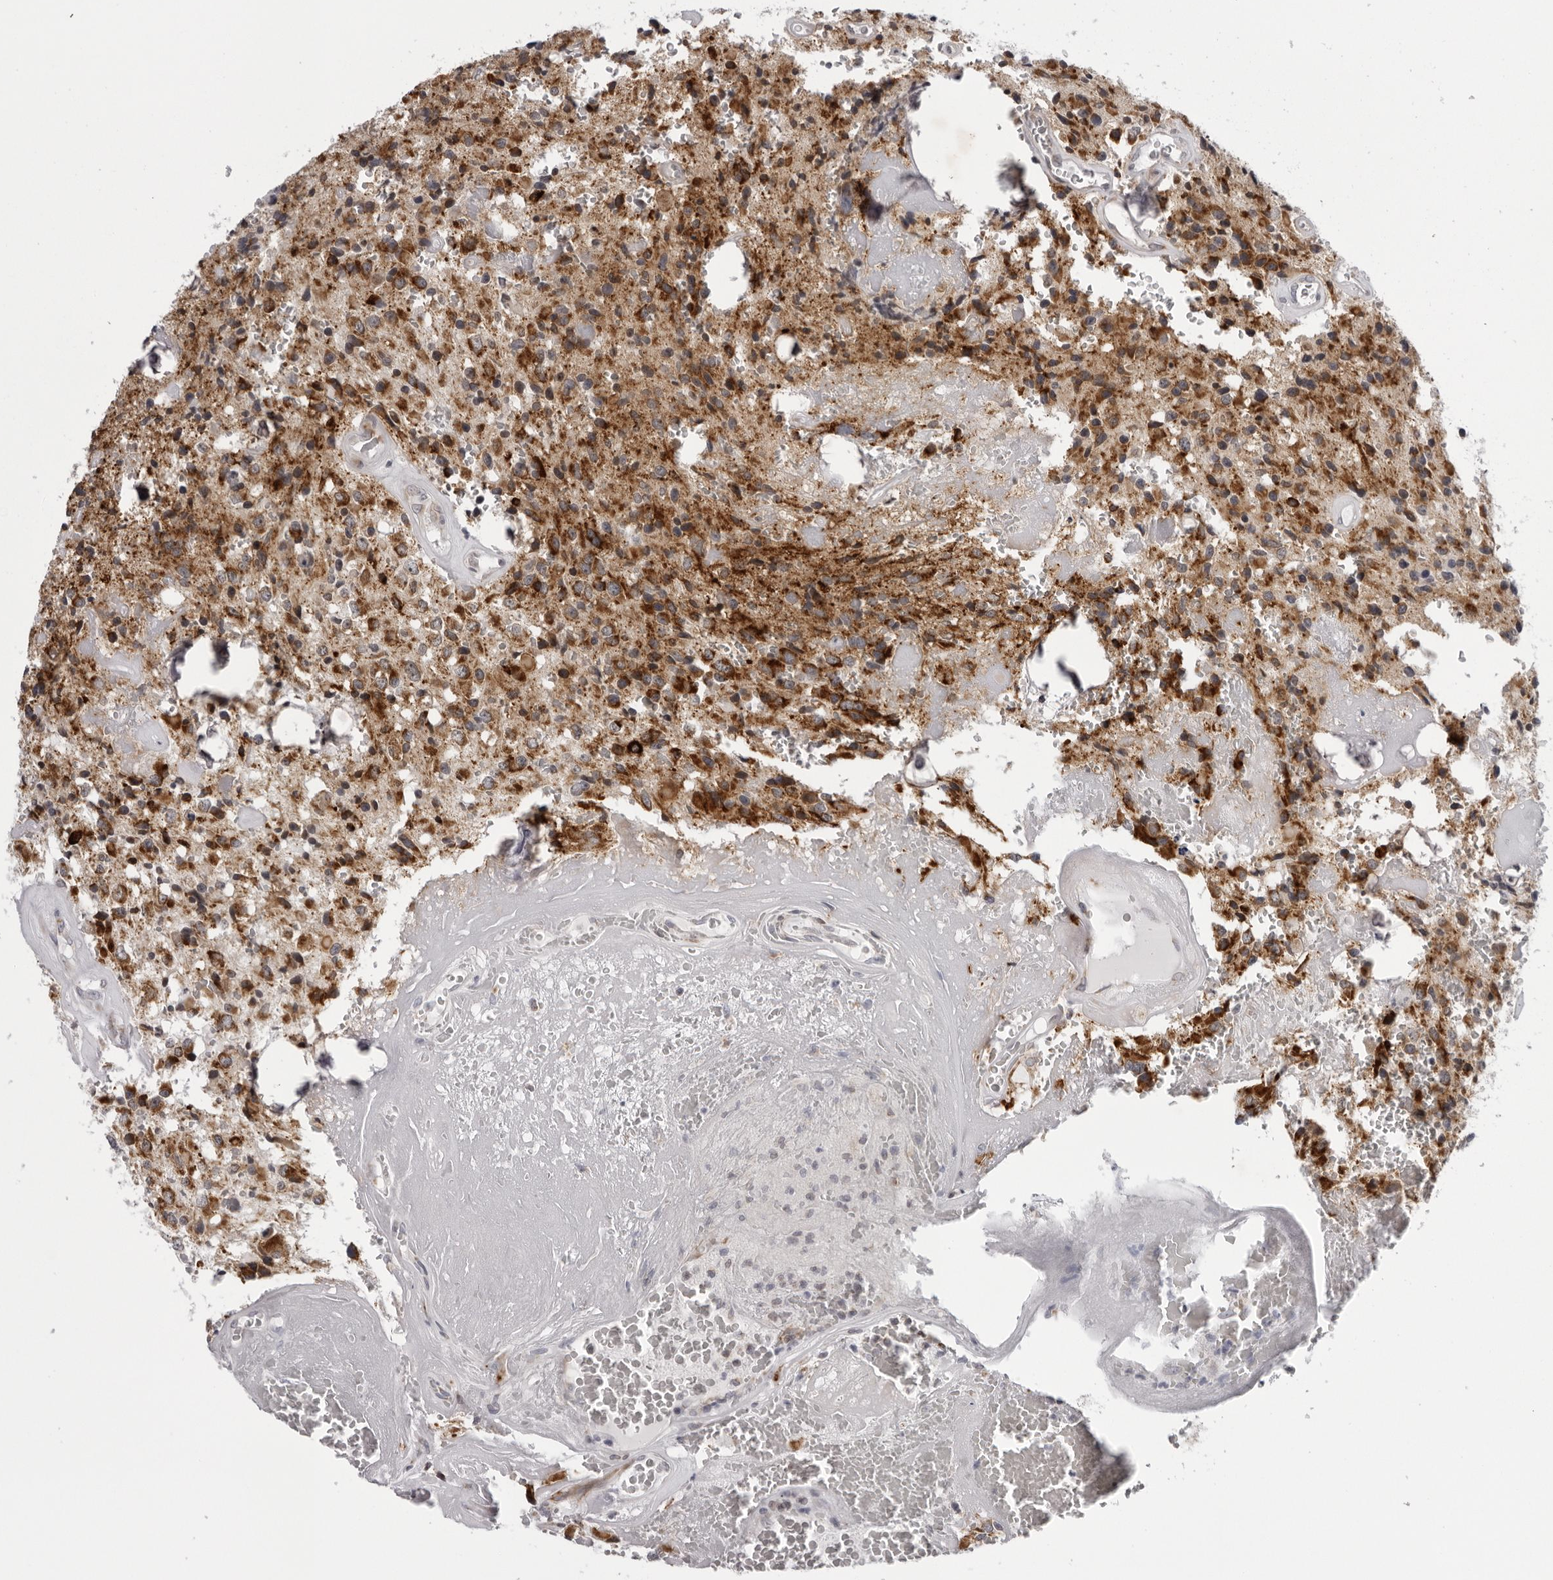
{"staining": {"intensity": "strong", "quantity": ">75%", "location": "cytoplasmic/membranous"}, "tissue": "glioma", "cell_type": "Tumor cells", "image_type": "cancer", "snomed": [{"axis": "morphology", "description": "Glioma, malignant, Low grade"}, {"axis": "topography", "description": "Brain"}], "caption": "Strong cytoplasmic/membranous protein positivity is seen in approximately >75% of tumor cells in malignant glioma (low-grade).", "gene": "CPT2", "patient": {"sex": "male", "age": 58}}